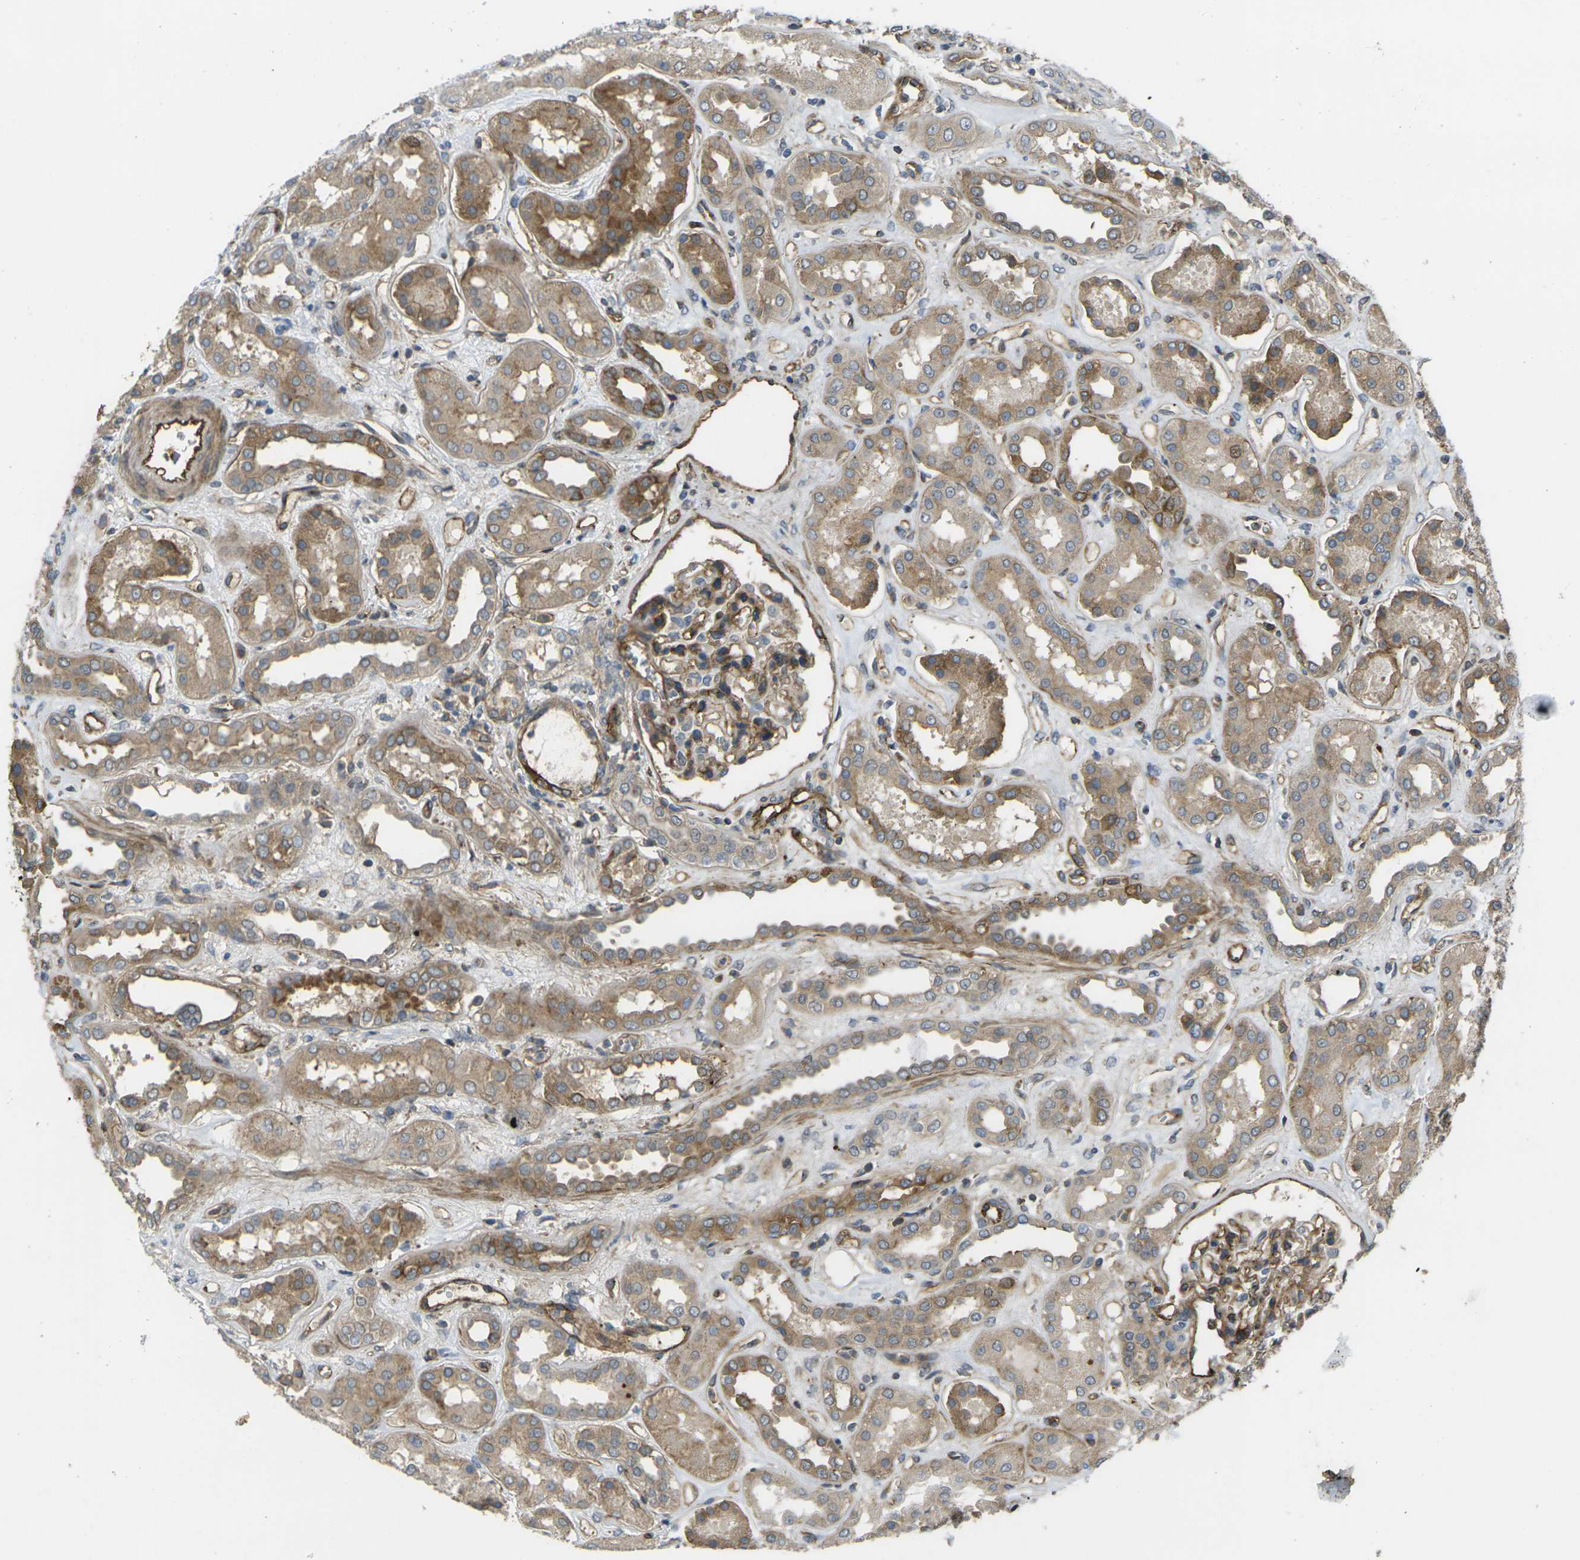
{"staining": {"intensity": "moderate", "quantity": ">75%", "location": "cytoplasmic/membranous"}, "tissue": "kidney", "cell_type": "Cells in glomeruli", "image_type": "normal", "snomed": [{"axis": "morphology", "description": "Normal tissue, NOS"}, {"axis": "topography", "description": "Kidney"}], "caption": "Immunohistochemical staining of normal kidney displays >75% levels of moderate cytoplasmic/membranous protein staining in about >75% of cells in glomeruli.", "gene": "ECE1", "patient": {"sex": "male", "age": 59}}